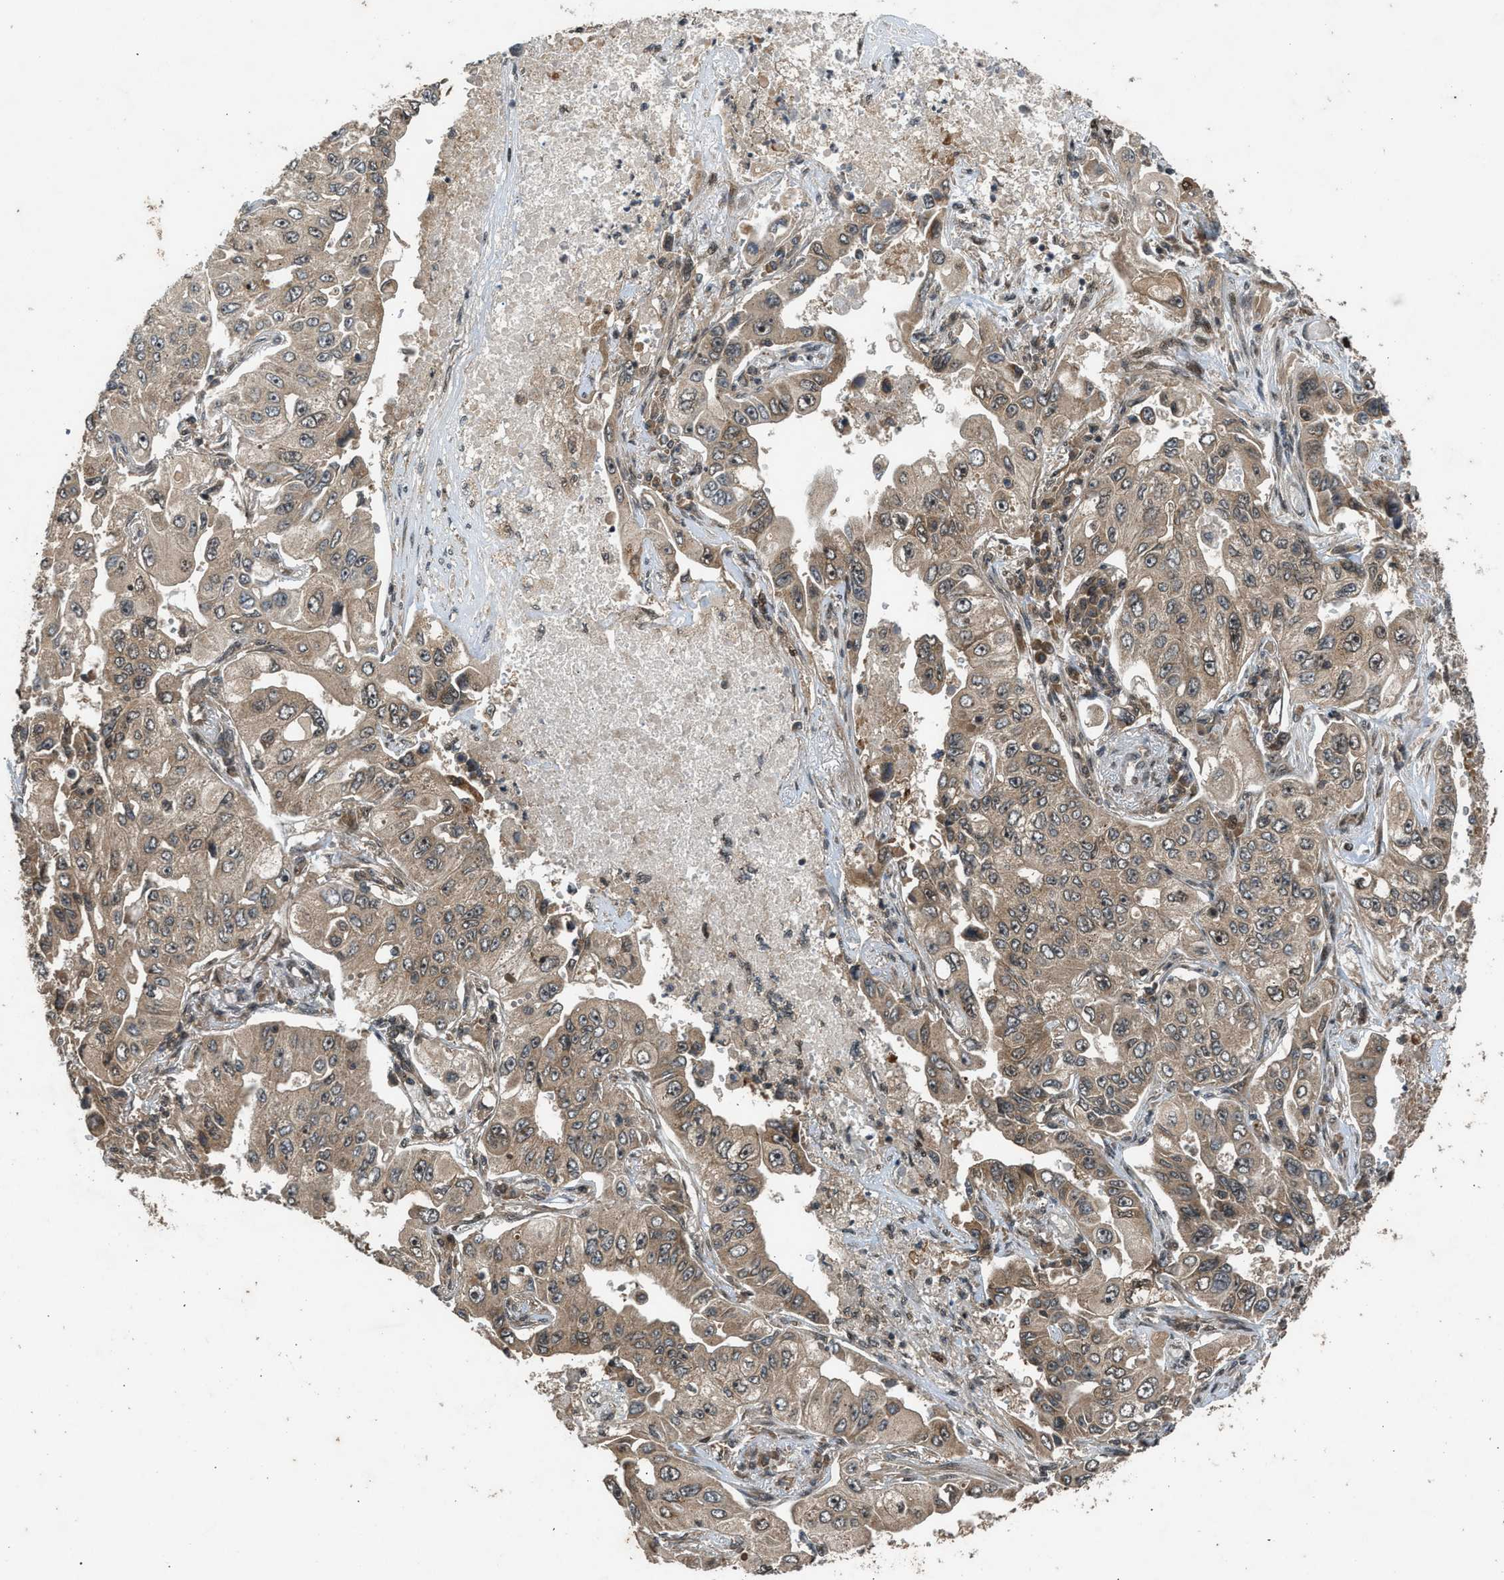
{"staining": {"intensity": "weak", "quantity": ">75%", "location": "cytoplasmic/membranous"}, "tissue": "lung cancer", "cell_type": "Tumor cells", "image_type": "cancer", "snomed": [{"axis": "morphology", "description": "Adenocarcinoma, NOS"}, {"axis": "topography", "description": "Lung"}], "caption": "High-power microscopy captured an IHC image of lung adenocarcinoma, revealing weak cytoplasmic/membranous staining in approximately >75% of tumor cells.", "gene": "TXNL1", "patient": {"sex": "male", "age": 84}}